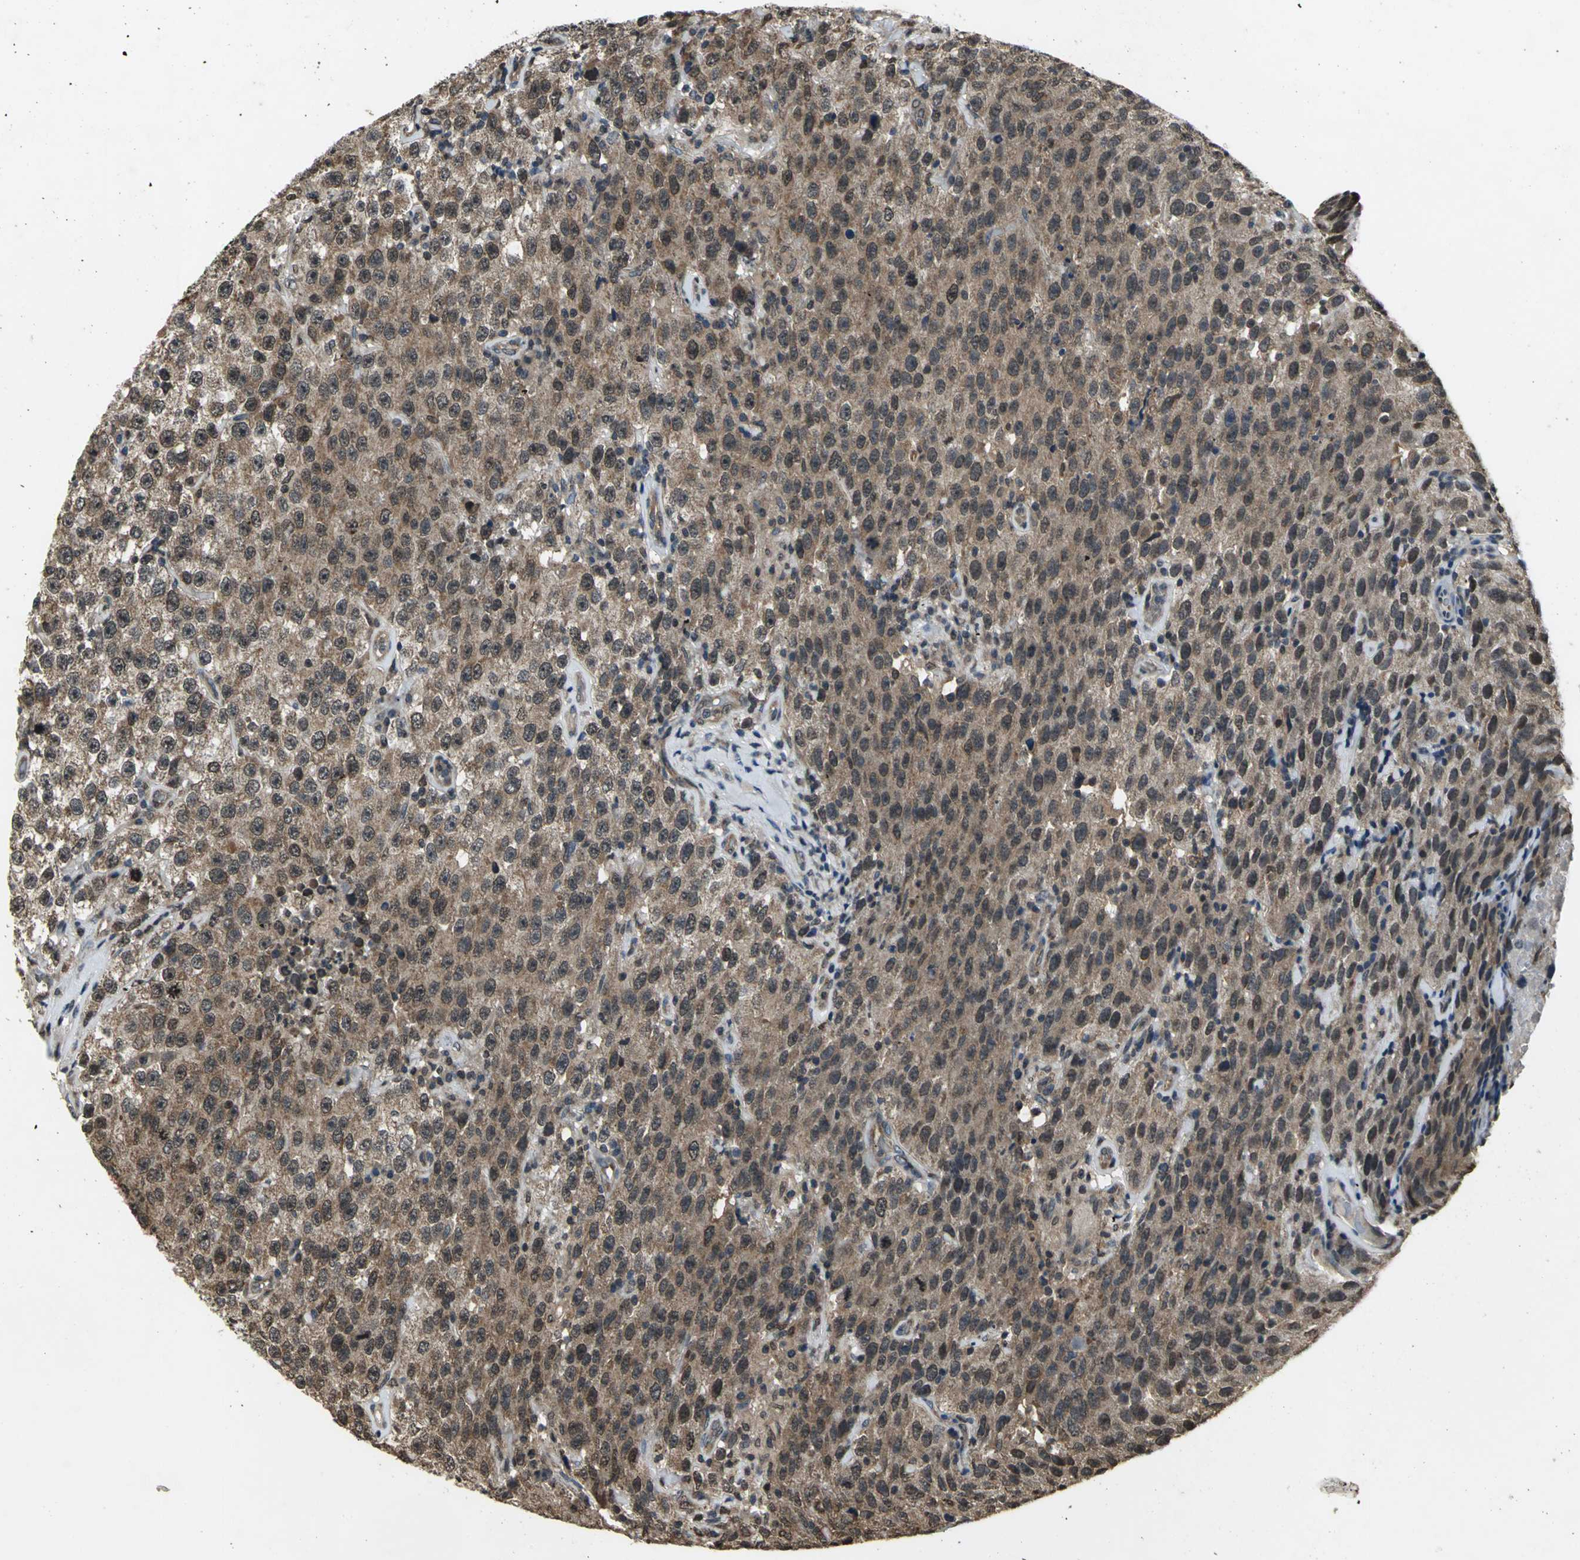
{"staining": {"intensity": "moderate", "quantity": ">75%", "location": "cytoplasmic/membranous,nuclear"}, "tissue": "testis cancer", "cell_type": "Tumor cells", "image_type": "cancer", "snomed": [{"axis": "morphology", "description": "Seminoma, NOS"}, {"axis": "topography", "description": "Testis"}], "caption": "Tumor cells display medium levels of moderate cytoplasmic/membranous and nuclear expression in approximately >75% of cells in human testis cancer (seminoma).", "gene": "AHR", "patient": {"sex": "male", "age": 52}}